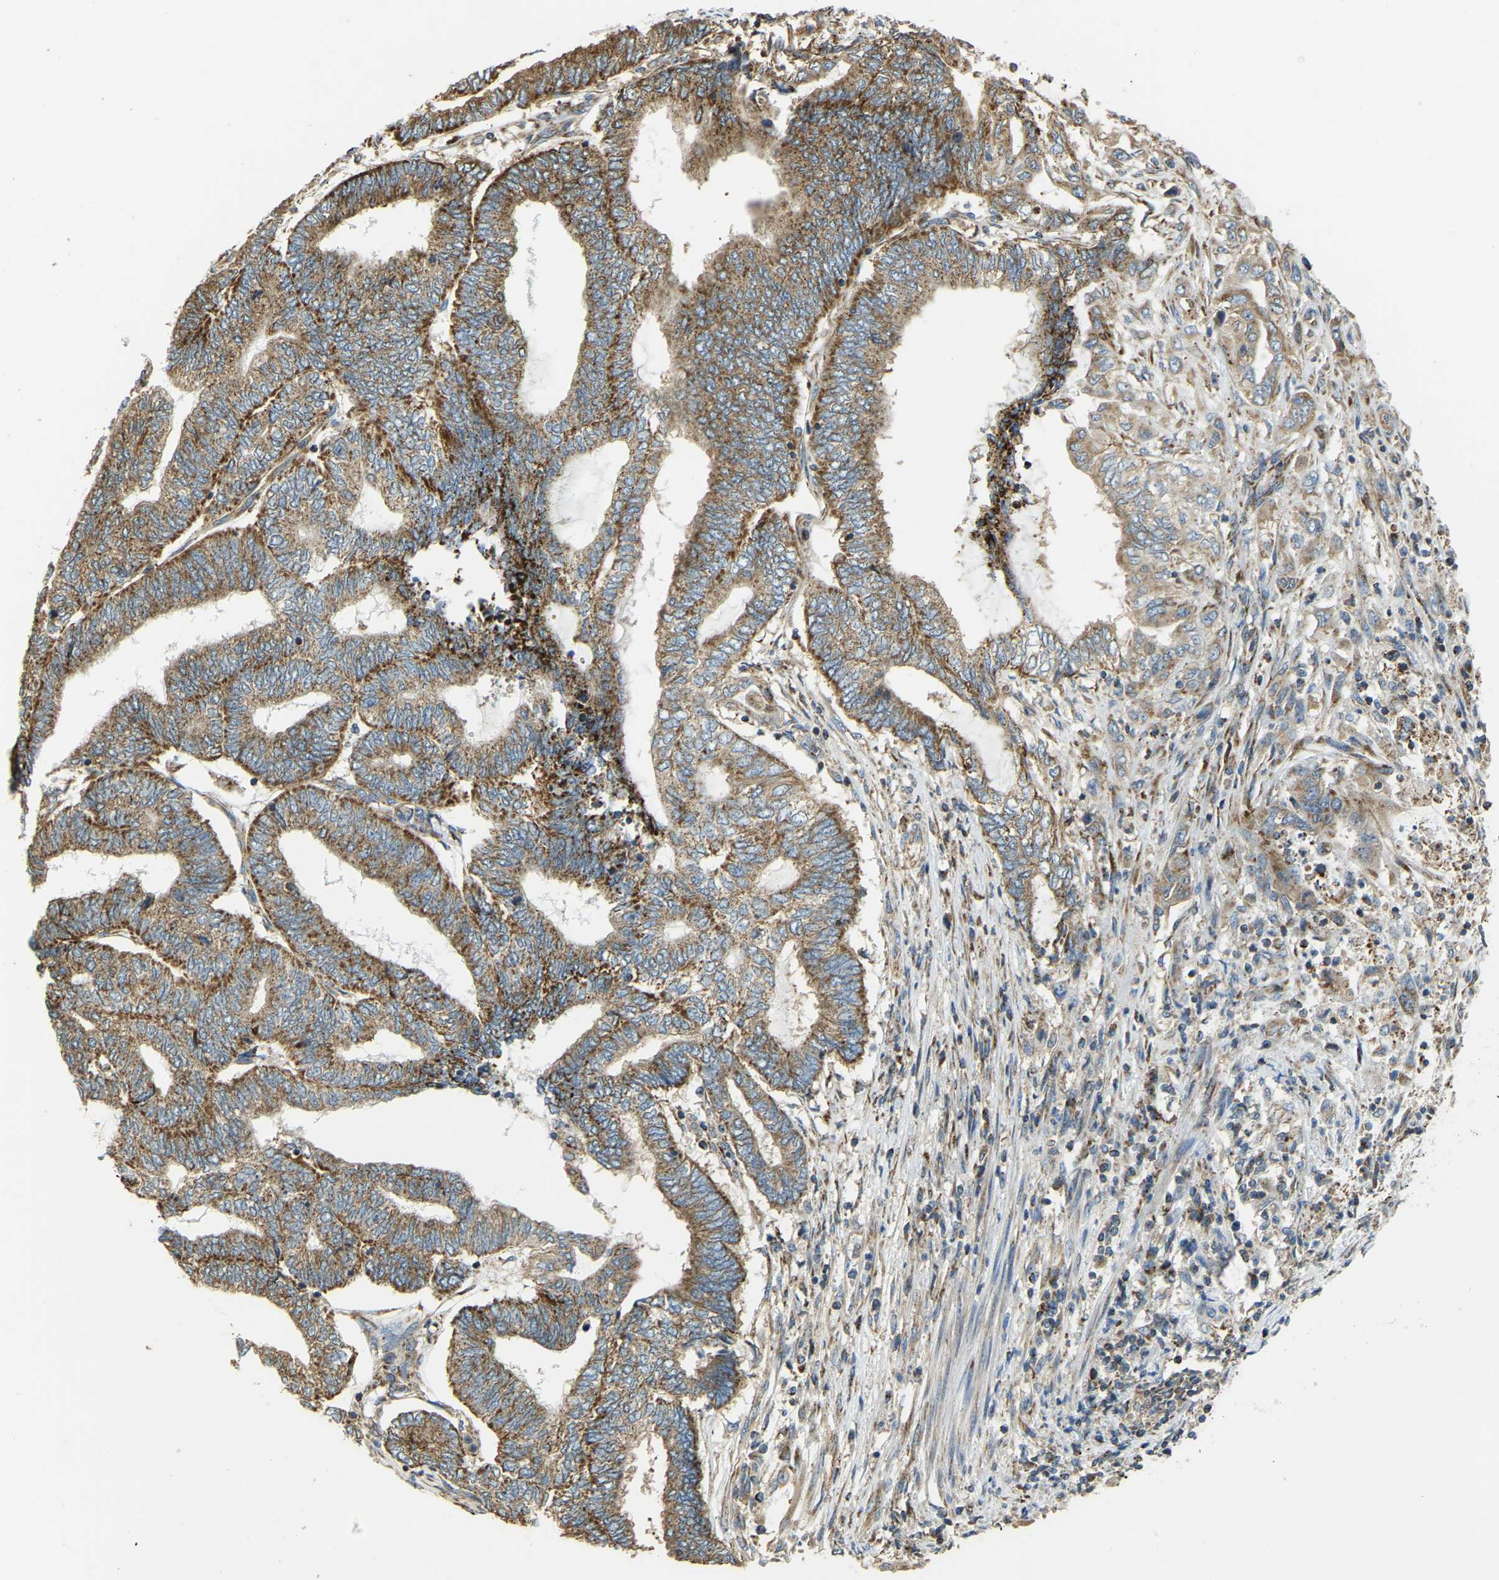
{"staining": {"intensity": "moderate", "quantity": ">75%", "location": "cytoplasmic/membranous"}, "tissue": "endometrial cancer", "cell_type": "Tumor cells", "image_type": "cancer", "snomed": [{"axis": "morphology", "description": "Adenocarcinoma, NOS"}, {"axis": "topography", "description": "Uterus"}, {"axis": "topography", "description": "Endometrium"}], "caption": "Tumor cells demonstrate moderate cytoplasmic/membranous staining in approximately >75% of cells in endometrial cancer (adenocarcinoma).", "gene": "PSMD7", "patient": {"sex": "female", "age": 70}}